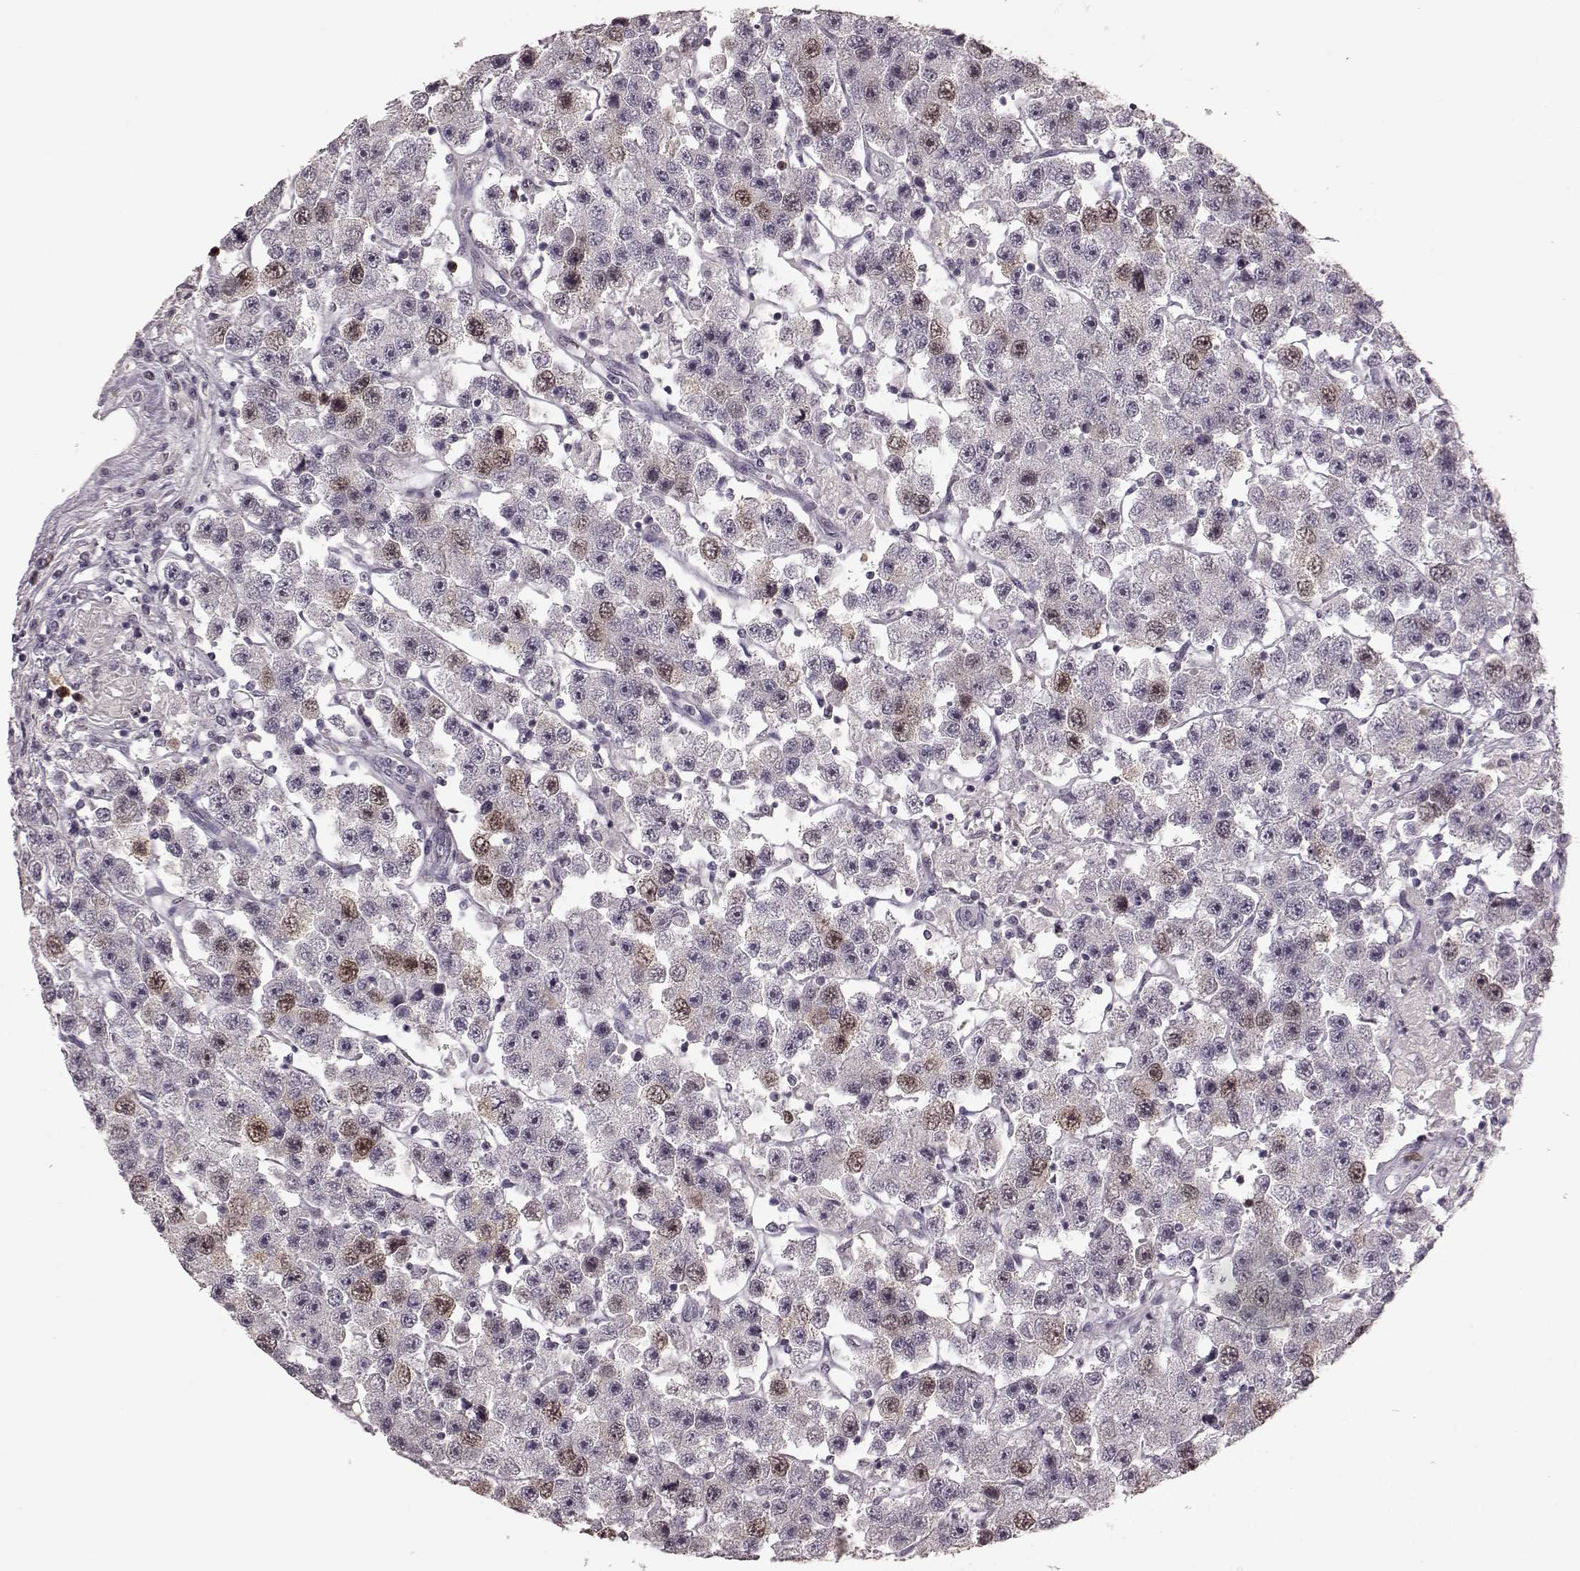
{"staining": {"intensity": "moderate", "quantity": "<25%", "location": "nuclear"}, "tissue": "testis cancer", "cell_type": "Tumor cells", "image_type": "cancer", "snomed": [{"axis": "morphology", "description": "Seminoma, NOS"}, {"axis": "topography", "description": "Testis"}], "caption": "Immunohistochemical staining of human testis cancer shows moderate nuclear protein expression in approximately <25% of tumor cells. (DAB = brown stain, brightfield microscopy at high magnification).", "gene": "CCNA2", "patient": {"sex": "male", "age": 45}}